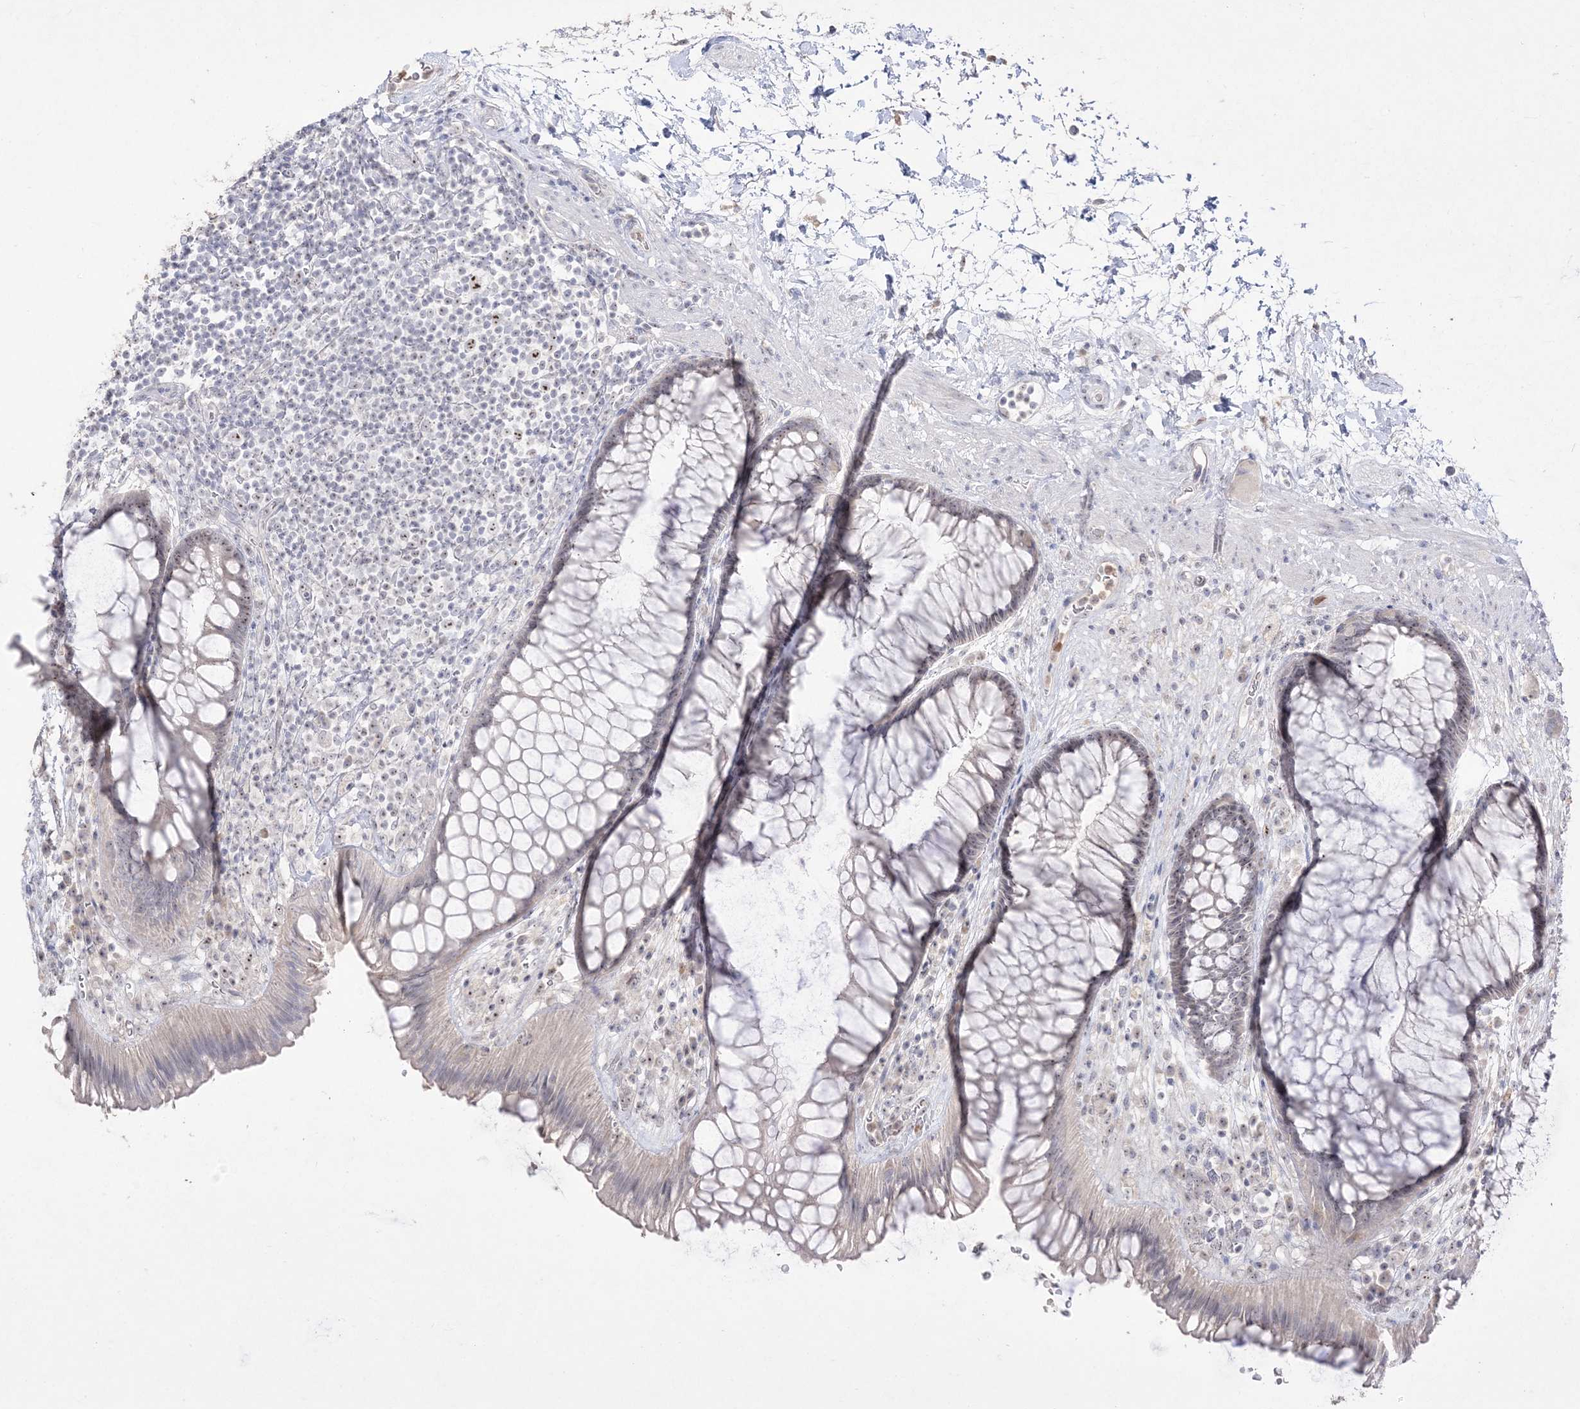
{"staining": {"intensity": "weak", "quantity": "25%-75%", "location": "nuclear"}, "tissue": "rectum", "cell_type": "Glandular cells", "image_type": "normal", "snomed": [{"axis": "morphology", "description": "Normal tissue, NOS"}, {"axis": "topography", "description": "Rectum"}], "caption": "Brown immunohistochemical staining in normal human rectum exhibits weak nuclear positivity in approximately 25%-75% of glandular cells.", "gene": "NOP16", "patient": {"sex": "male", "age": 51}}